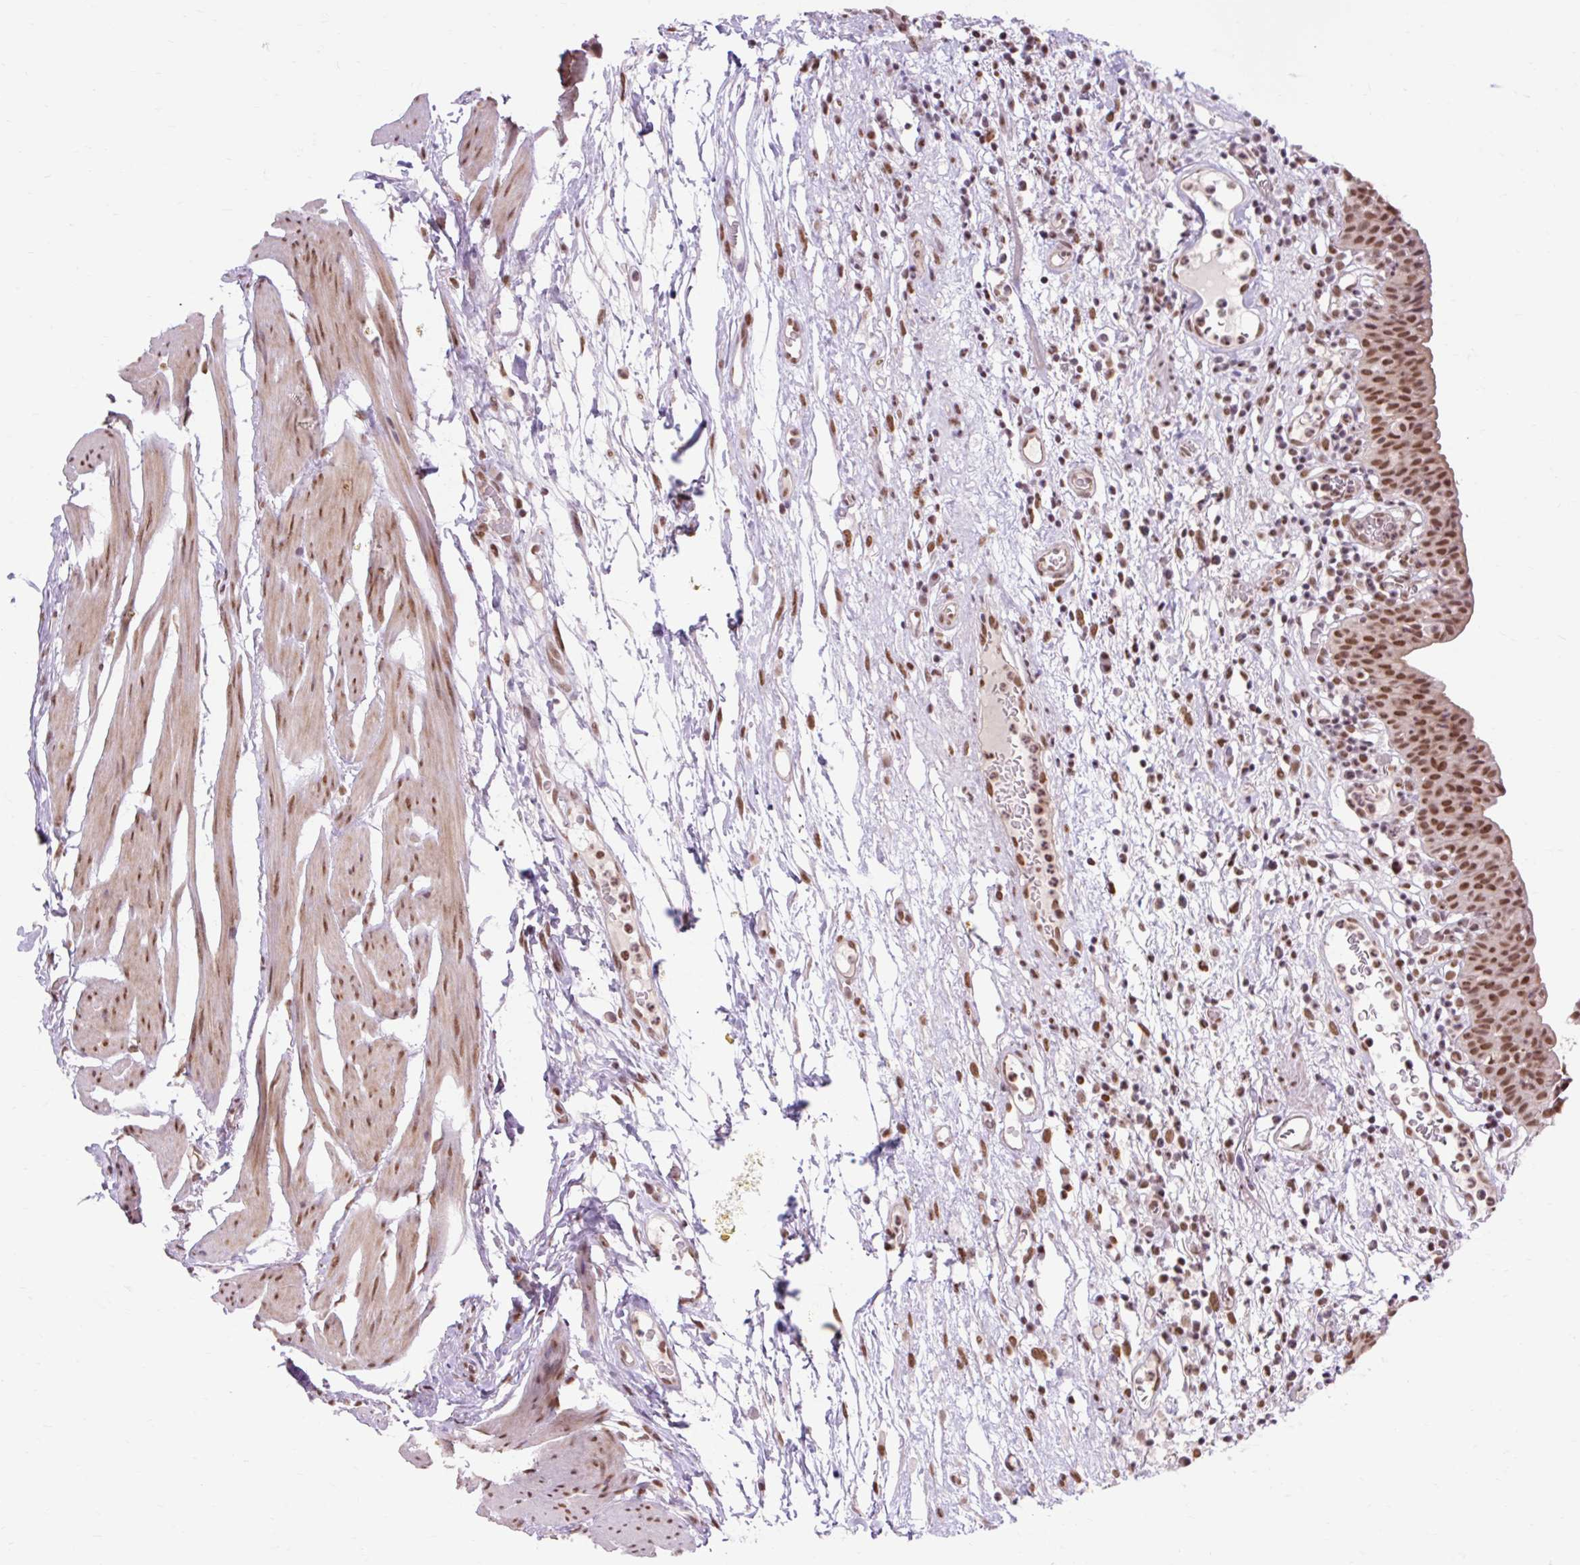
{"staining": {"intensity": "strong", "quantity": ">75%", "location": "nuclear"}, "tissue": "urinary bladder", "cell_type": "Urothelial cells", "image_type": "normal", "snomed": [{"axis": "morphology", "description": "Normal tissue, NOS"}, {"axis": "morphology", "description": "Inflammation, NOS"}, {"axis": "topography", "description": "Urinary bladder"}], "caption": "Strong nuclear protein positivity is present in about >75% of urothelial cells in urinary bladder.", "gene": "ENSG00000261832", "patient": {"sex": "male", "age": 57}}